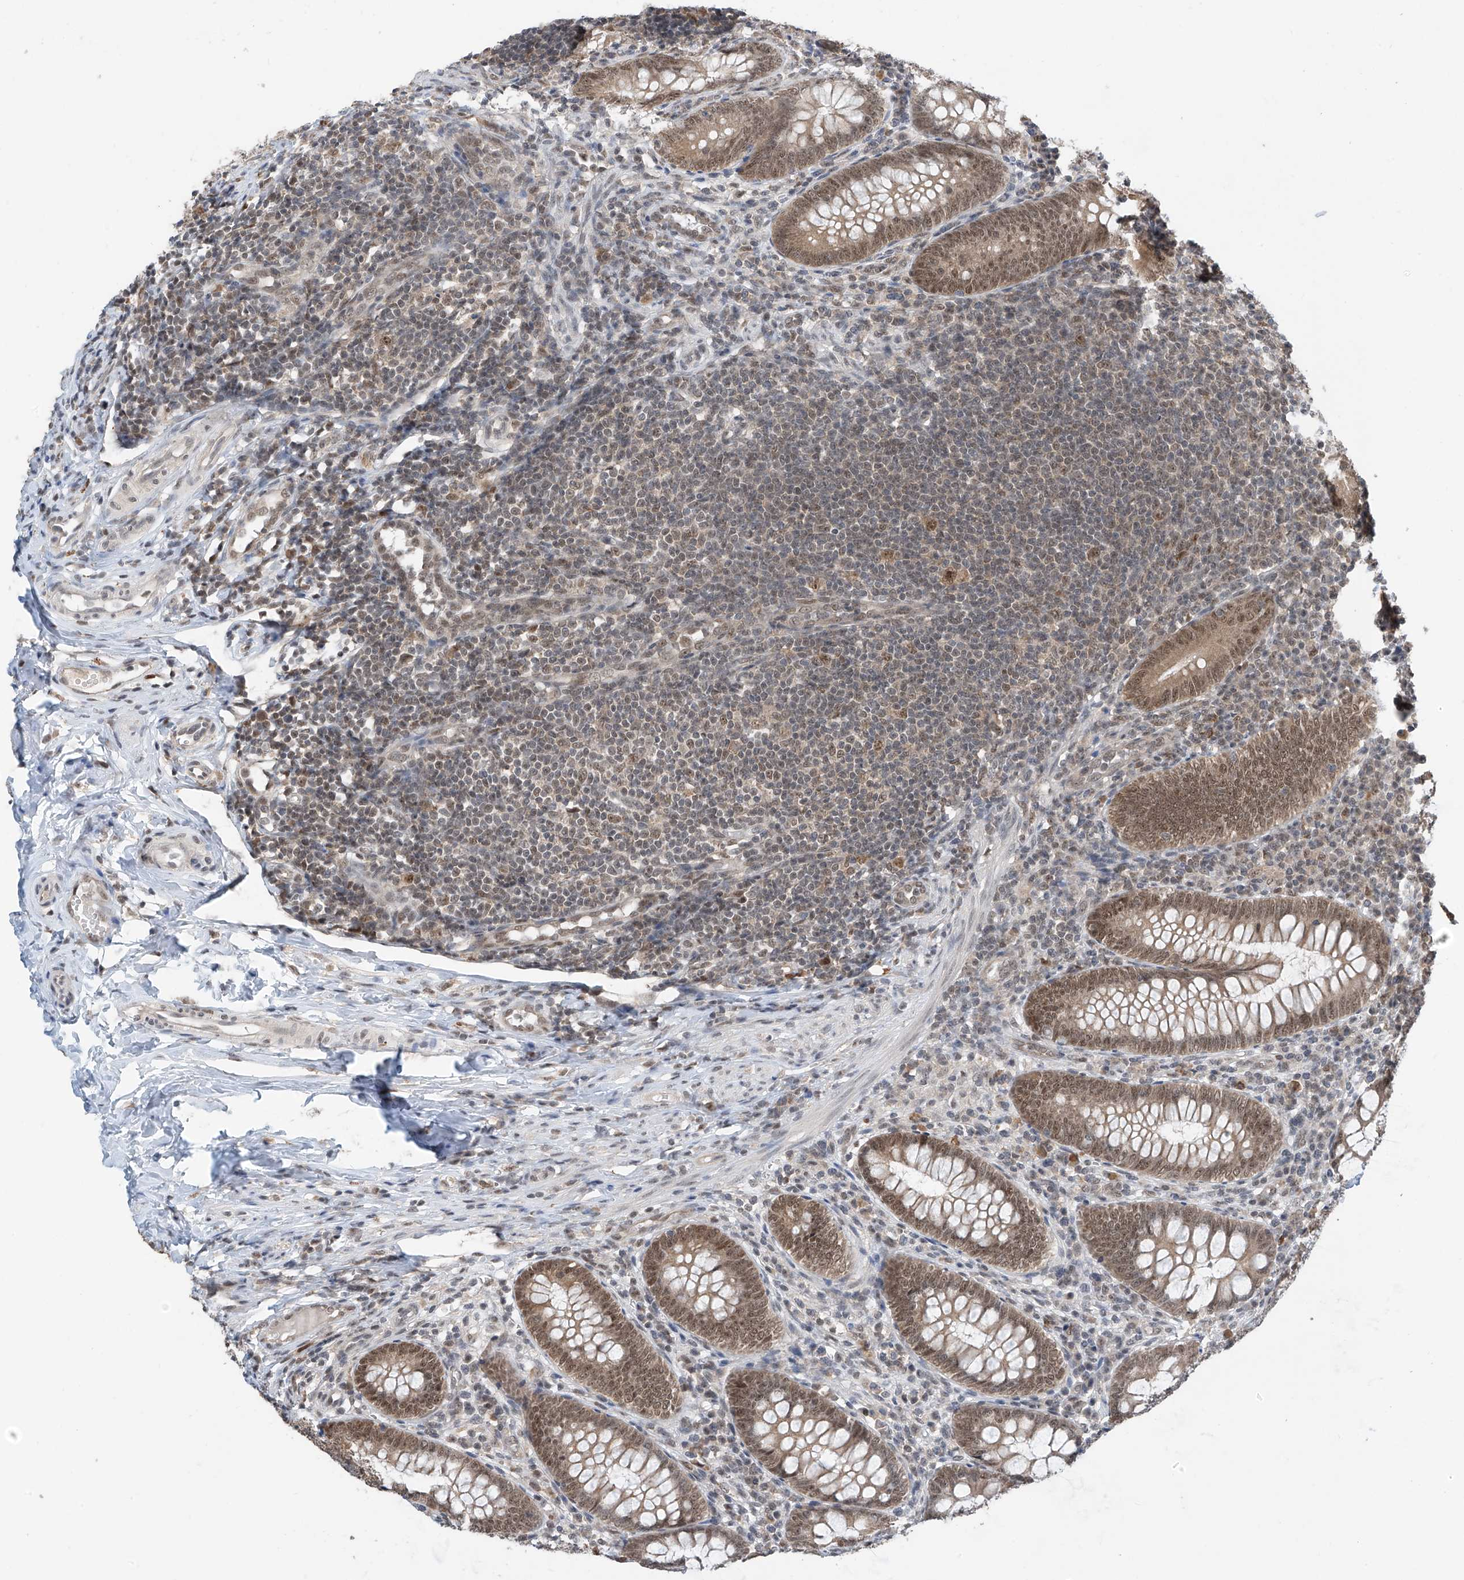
{"staining": {"intensity": "moderate", "quantity": ">75%", "location": "cytoplasmic/membranous,nuclear"}, "tissue": "appendix", "cell_type": "Glandular cells", "image_type": "normal", "snomed": [{"axis": "morphology", "description": "Normal tissue, NOS"}, {"axis": "topography", "description": "Appendix"}], "caption": "Glandular cells reveal moderate cytoplasmic/membranous,nuclear staining in approximately >75% of cells in normal appendix.", "gene": "RPAIN", "patient": {"sex": "male", "age": 14}}